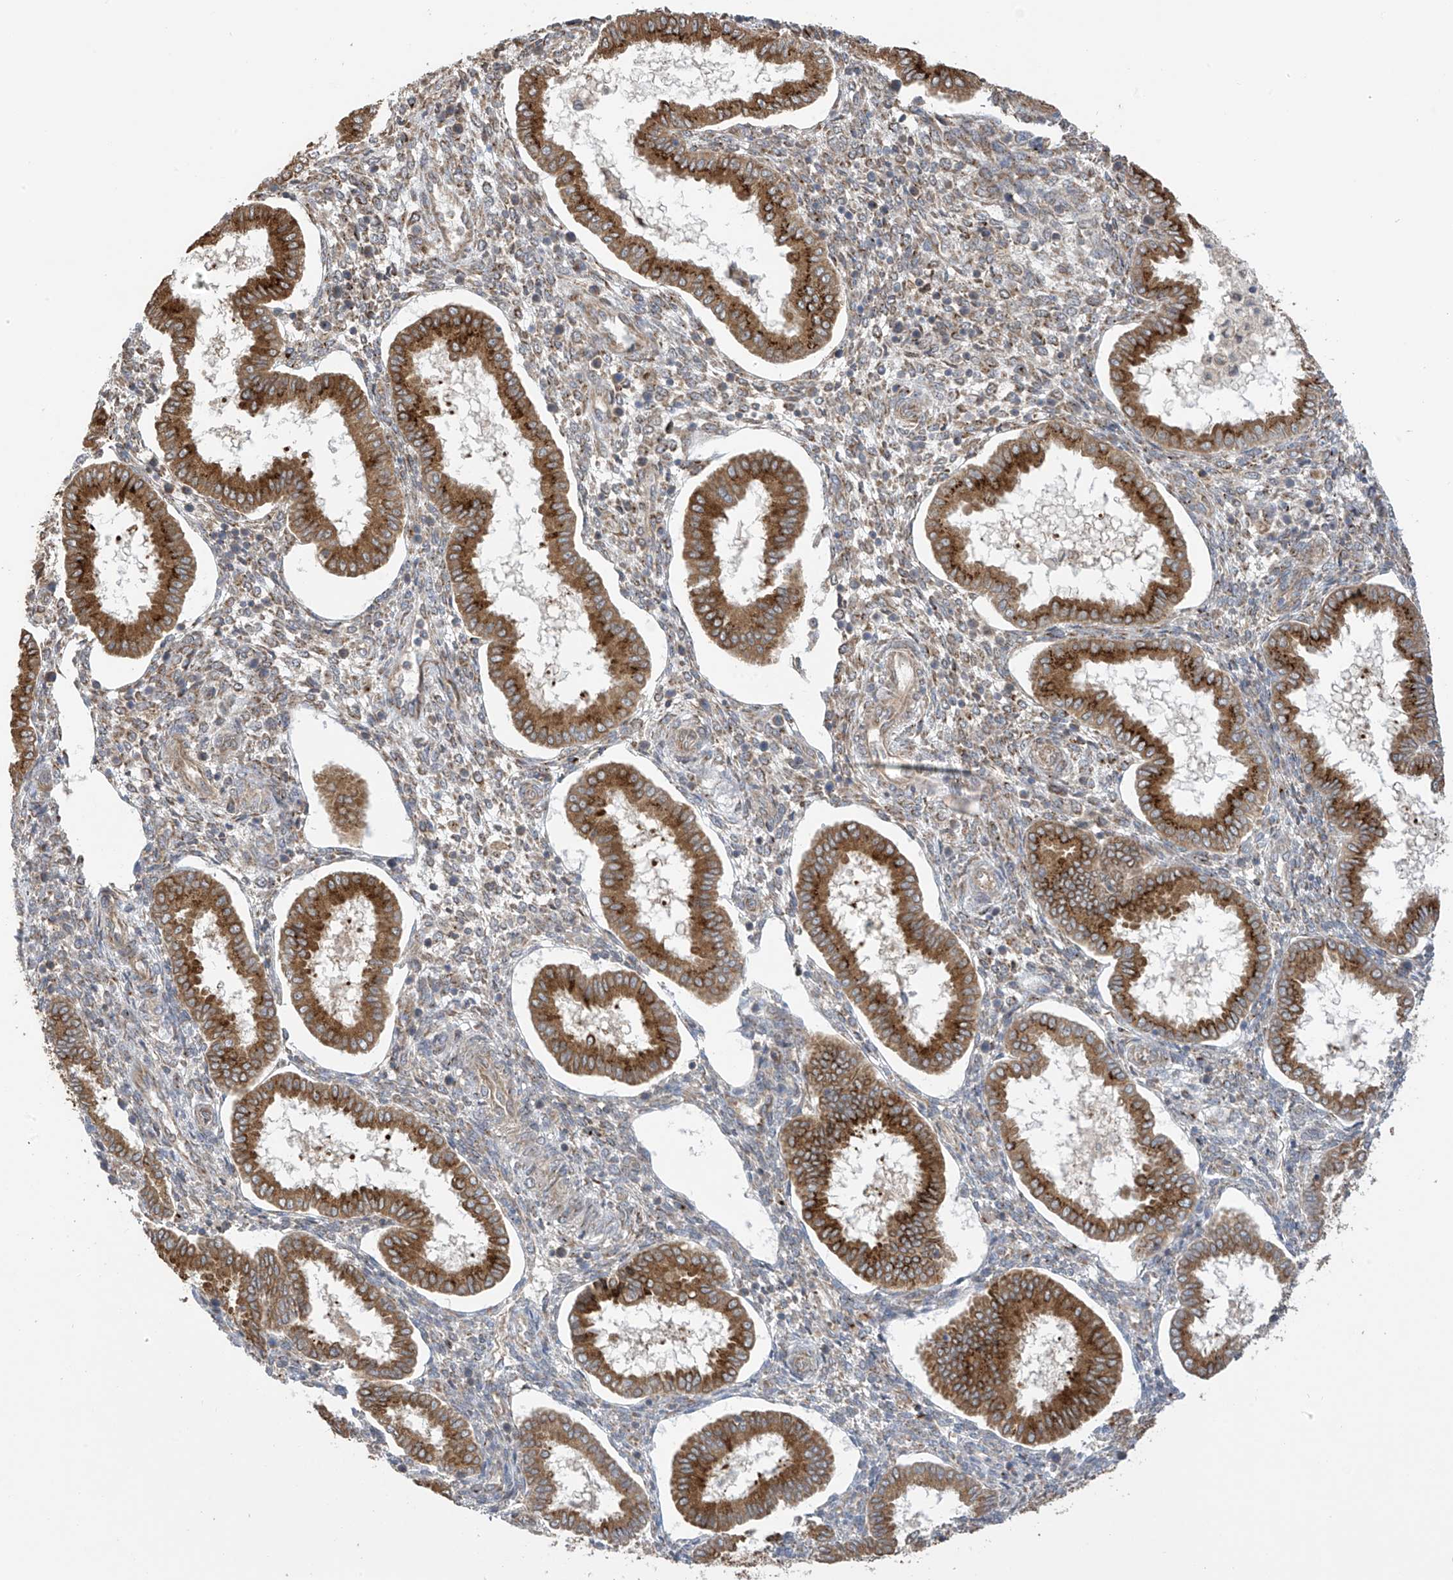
{"staining": {"intensity": "weak", "quantity": "<25%", "location": "cytoplasmic/membranous"}, "tissue": "endometrium", "cell_type": "Cells in endometrial stroma", "image_type": "normal", "snomed": [{"axis": "morphology", "description": "Normal tissue, NOS"}, {"axis": "topography", "description": "Endometrium"}], "caption": "Immunohistochemistry of normal endometrium reveals no expression in cells in endometrial stroma.", "gene": "PNPT1", "patient": {"sex": "female", "age": 24}}